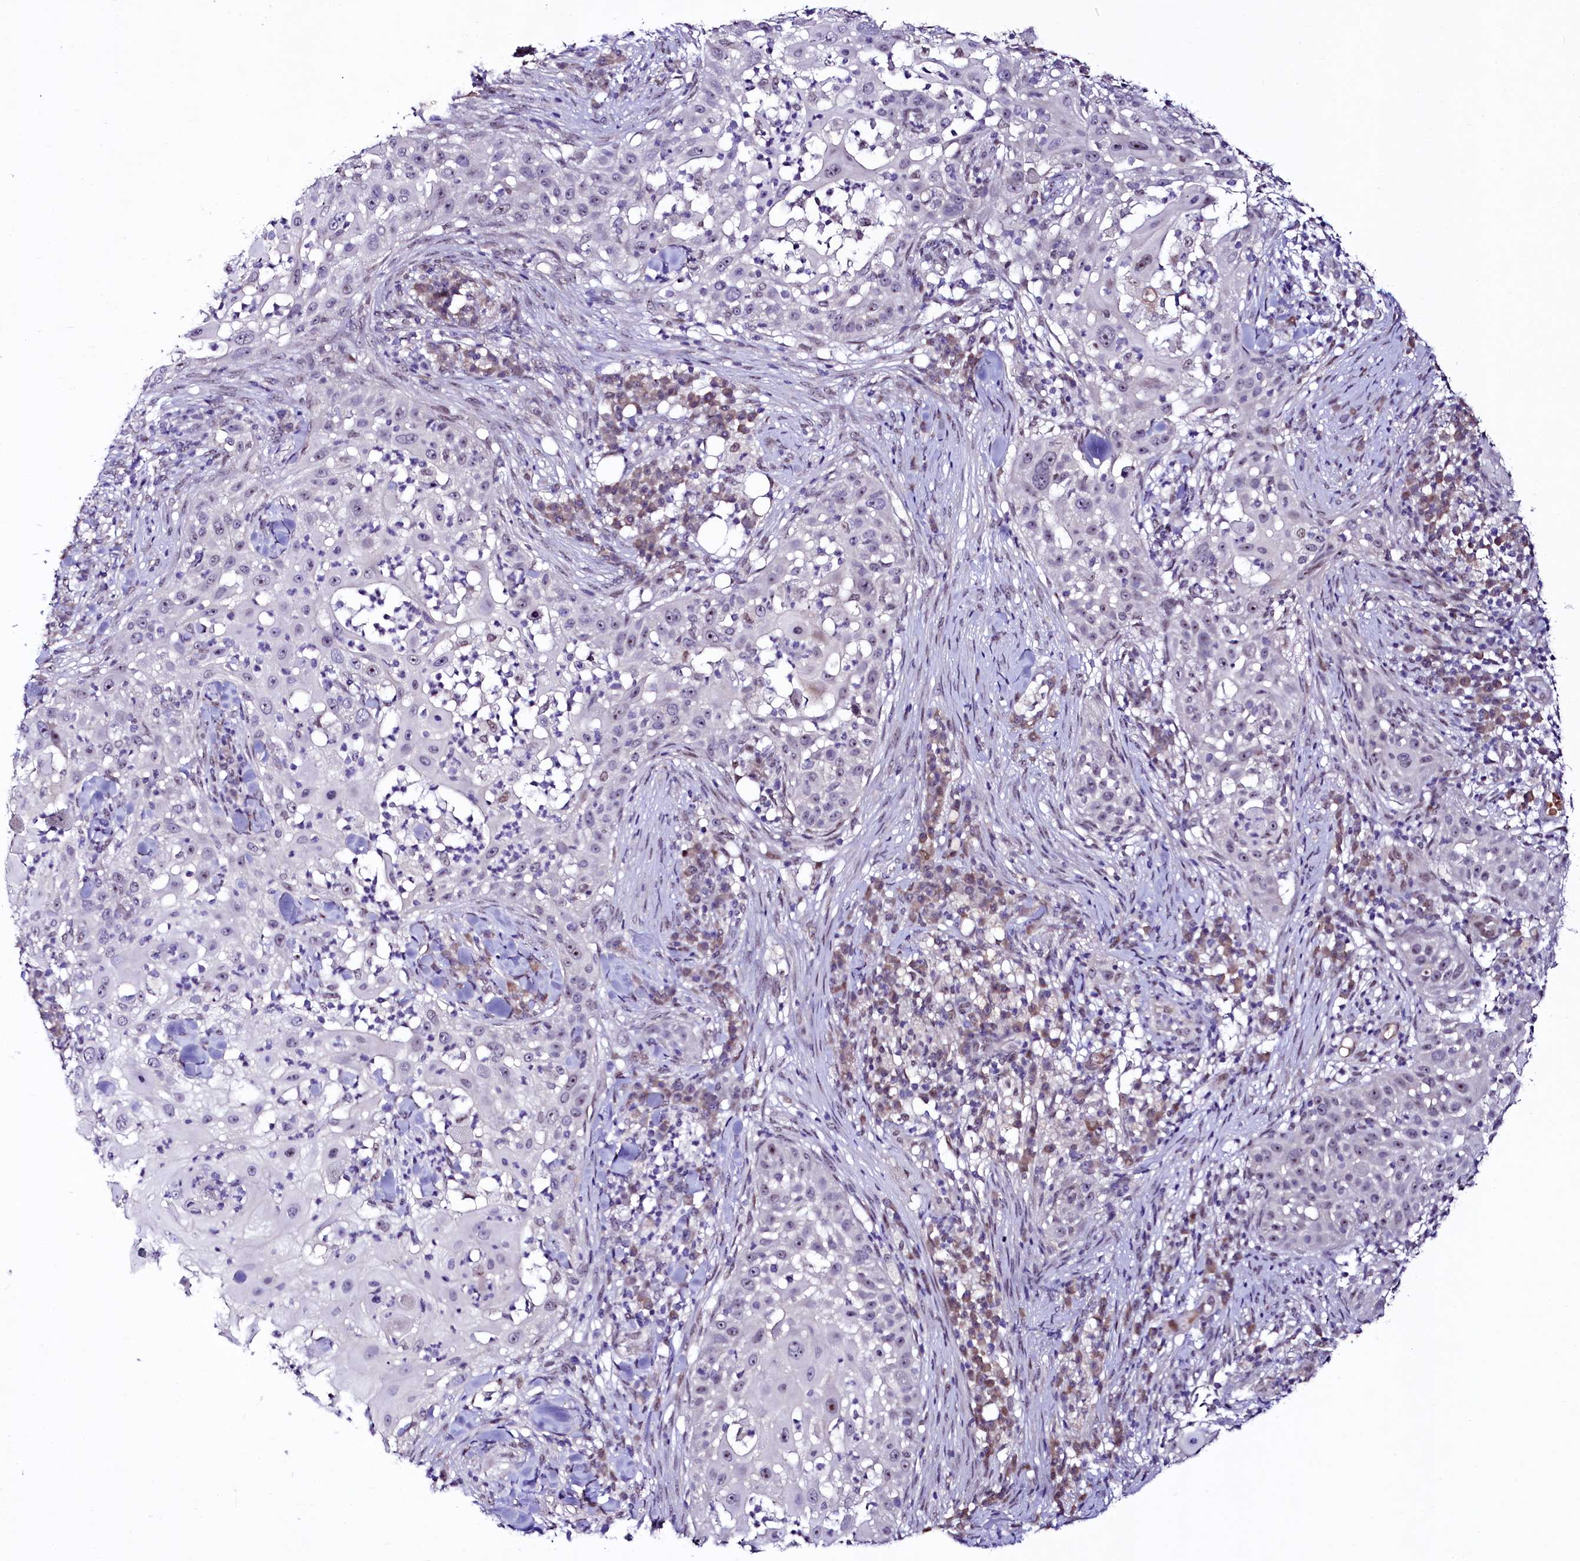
{"staining": {"intensity": "negative", "quantity": "none", "location": "none"}, "tissue": "skin cancer", "cell_type": "Tumor cells", "image_type": "cancer", "snomed": [{"axis": "morphology", "description": "Squamous cell carcinoma, NOS"}, {"axis": "topography", "description": "Skin"}], "caption": "High magnification brightfield microscopy of squamous cell carcinoma (skin) stained with DAB (brown) and counterstained with hematoxylin (blue): tumor cells show no significant expression.", "gene": "LEUTX", "patient": {"sex": "female", "age": 44}}